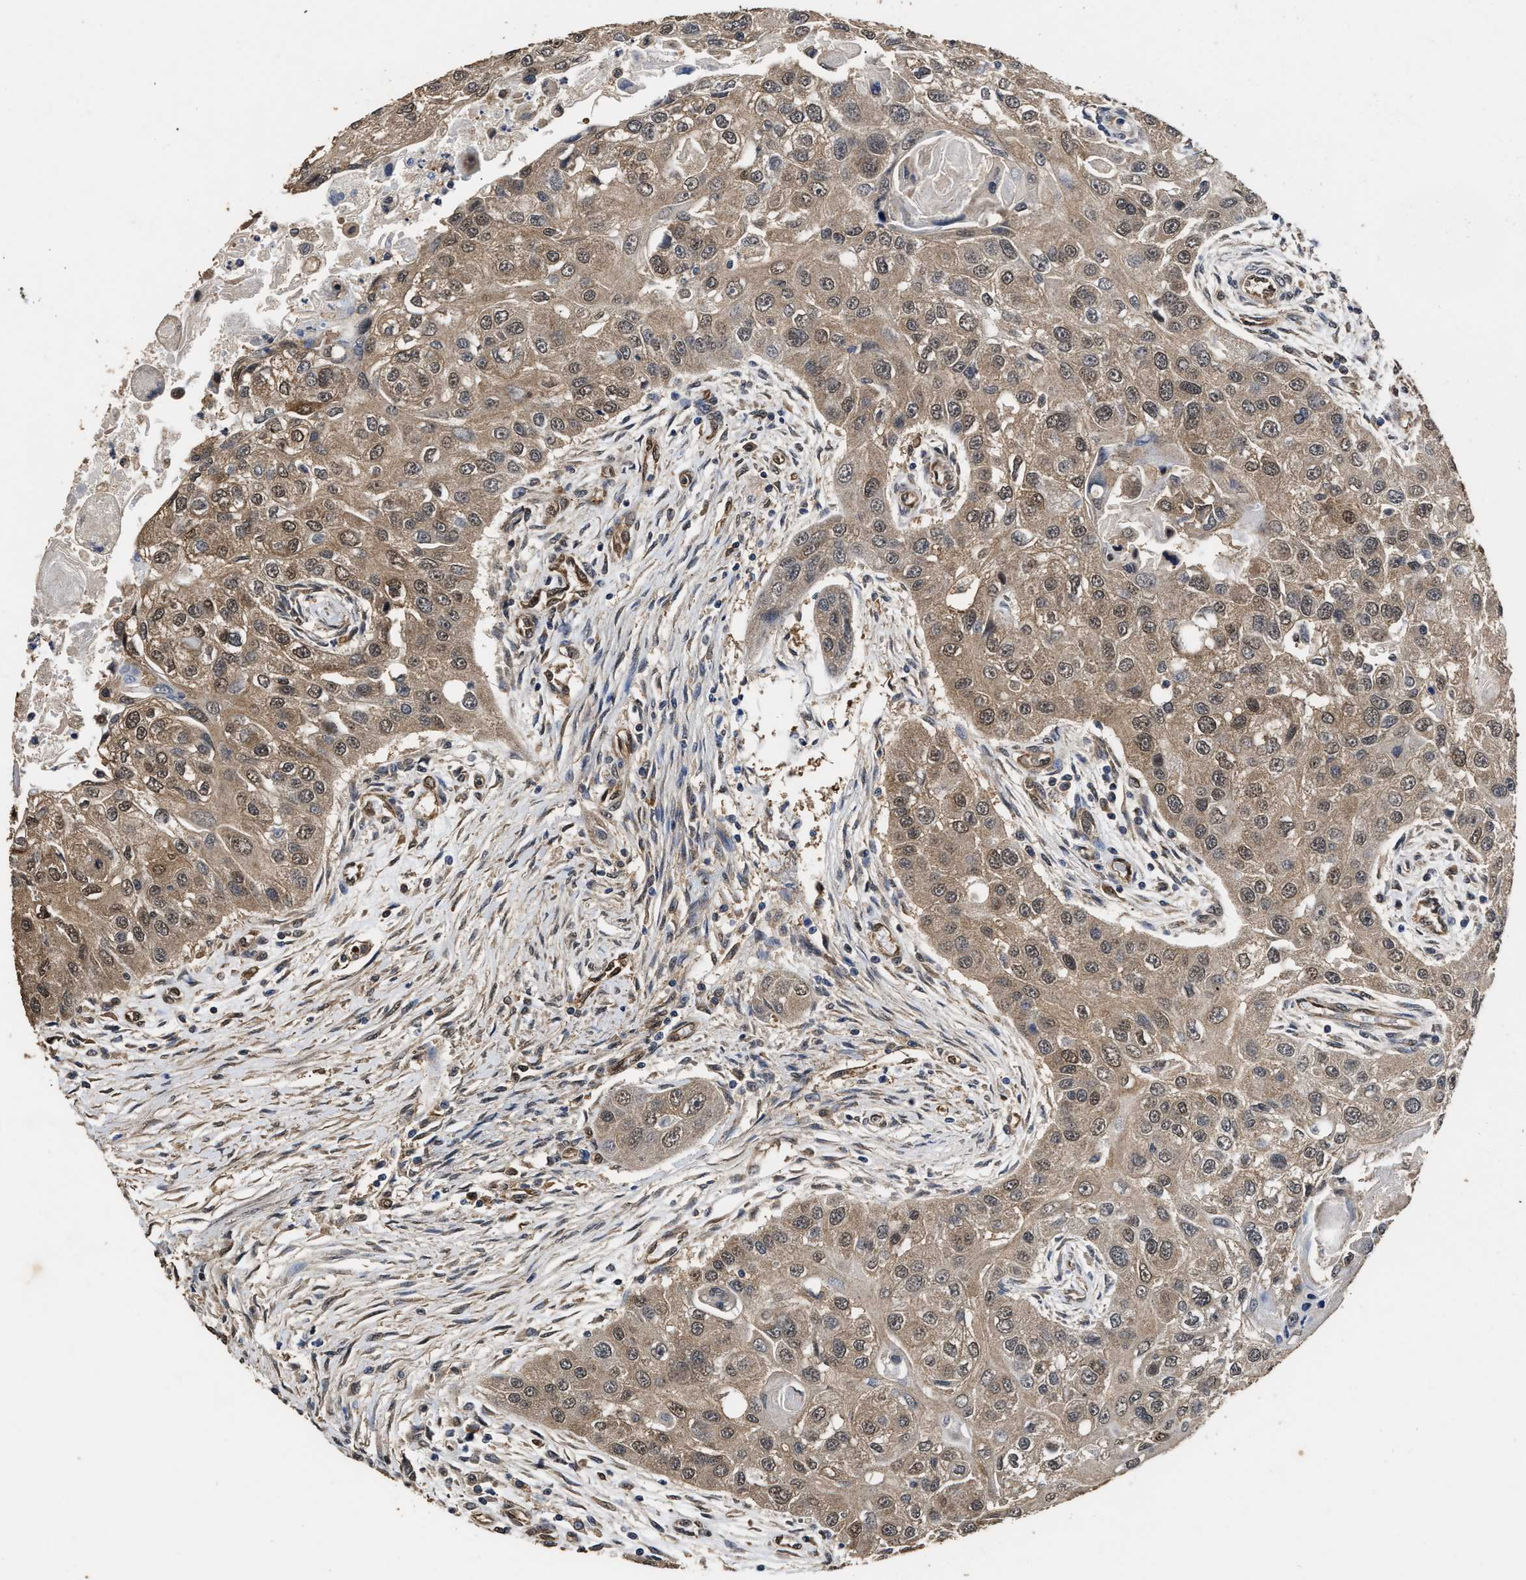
{"staining": {"intensity": "weak", "quantity": ">75%", "location": "cytoplasmic/membranous,nuclear"}, "tissue": "head and neck cancer", "cell_type": "Tumor cells", "image_type": "cancer", "snomed": [{"axis": "morphology", "description": "Normal tissue, NOS"}, {"axis": "morphology", "description": "Squamous cell carcinoma, NOS"}, {"axis": "topography", "description": "Skeletal muscle"}, {"axis": "topography", "description": "Head-Neck"}], "caption": "Squamous cell carcinoma (head and neck) stained with immunohistochemistry reveals weak cytoplasmic/membranous and nuclear positivity in about >75% of tumor cells.", "gene": "YWHAE", "patient": {"sex": "male", "age": 51}}